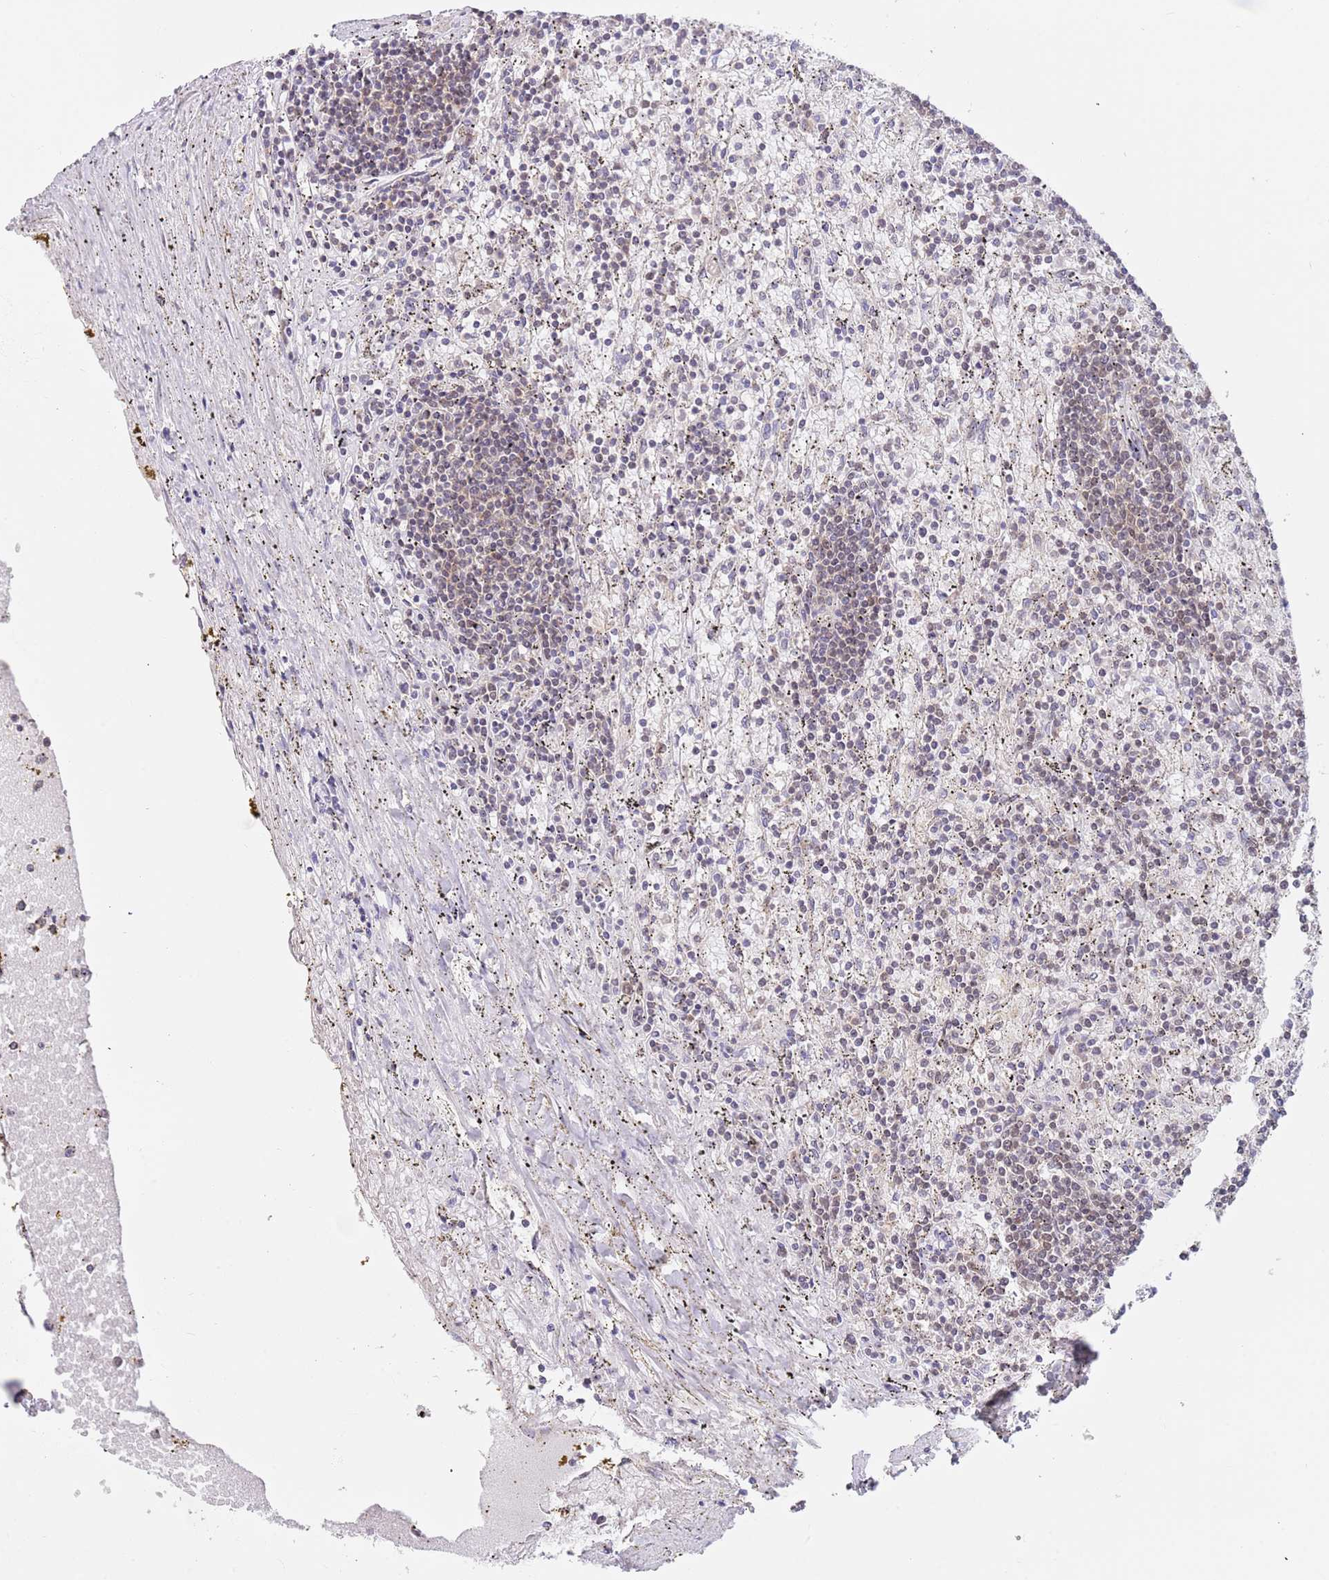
{"staining": {"intensity": "negative", "quantity": "none", "location": "none"}, "tissue": "lymphoma", "cell_type": "Tumor cells", "image_type": "cancer", "snomed": [{"axis": "morphology", "description": "Malignant lymphoma, non-Hodgkin's type, Low grade"}, {"axis": "topography", "description": "Spleen"}], "caption": "This micrograph is of lymphoma stained with IHC to label a protein in brown with the nuclei are counter-stained blue. There is no positivity in tumor cells.", "gene": "TIMM13", "patient": {"sex": "male", "age": 76}}